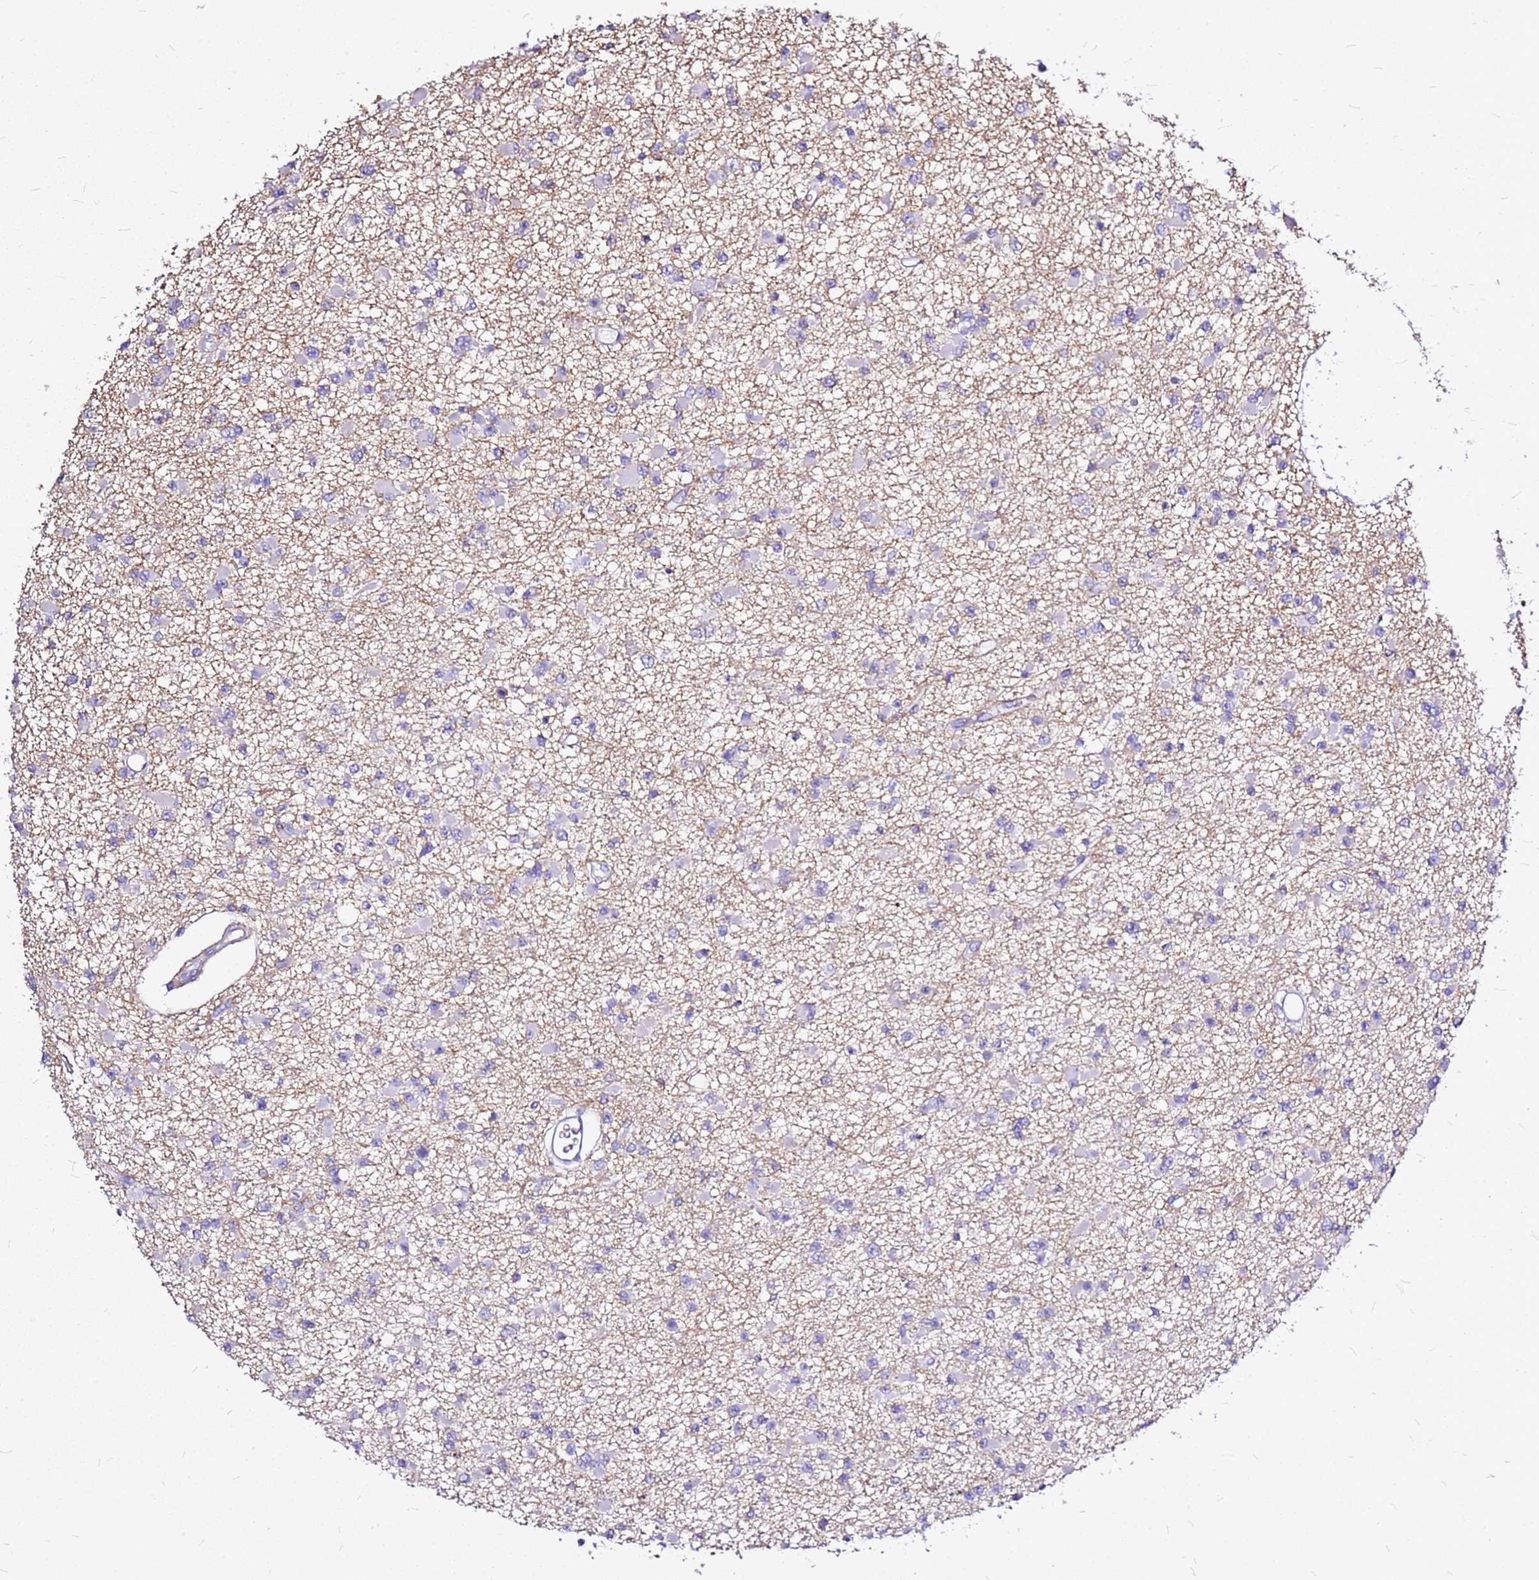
{"staining": {"intensity": "negative", "quantity": "none", "location": "none"}, "tissue": "glioma", "cell_type": "Tumor cells", "image_type": "cancer", "snomed": [{"axis": "morphology", "description": "Glioma, malignant, Low grade"}, {"axis": "topography", "description": "Brain"}], "caption": "Human glioma stained for a protein using immunohistochemistry (IHC) exhibits no positivity in tumor cells.", "gene": "CASD1", "patient": {"sex": "female", "age": 22}}